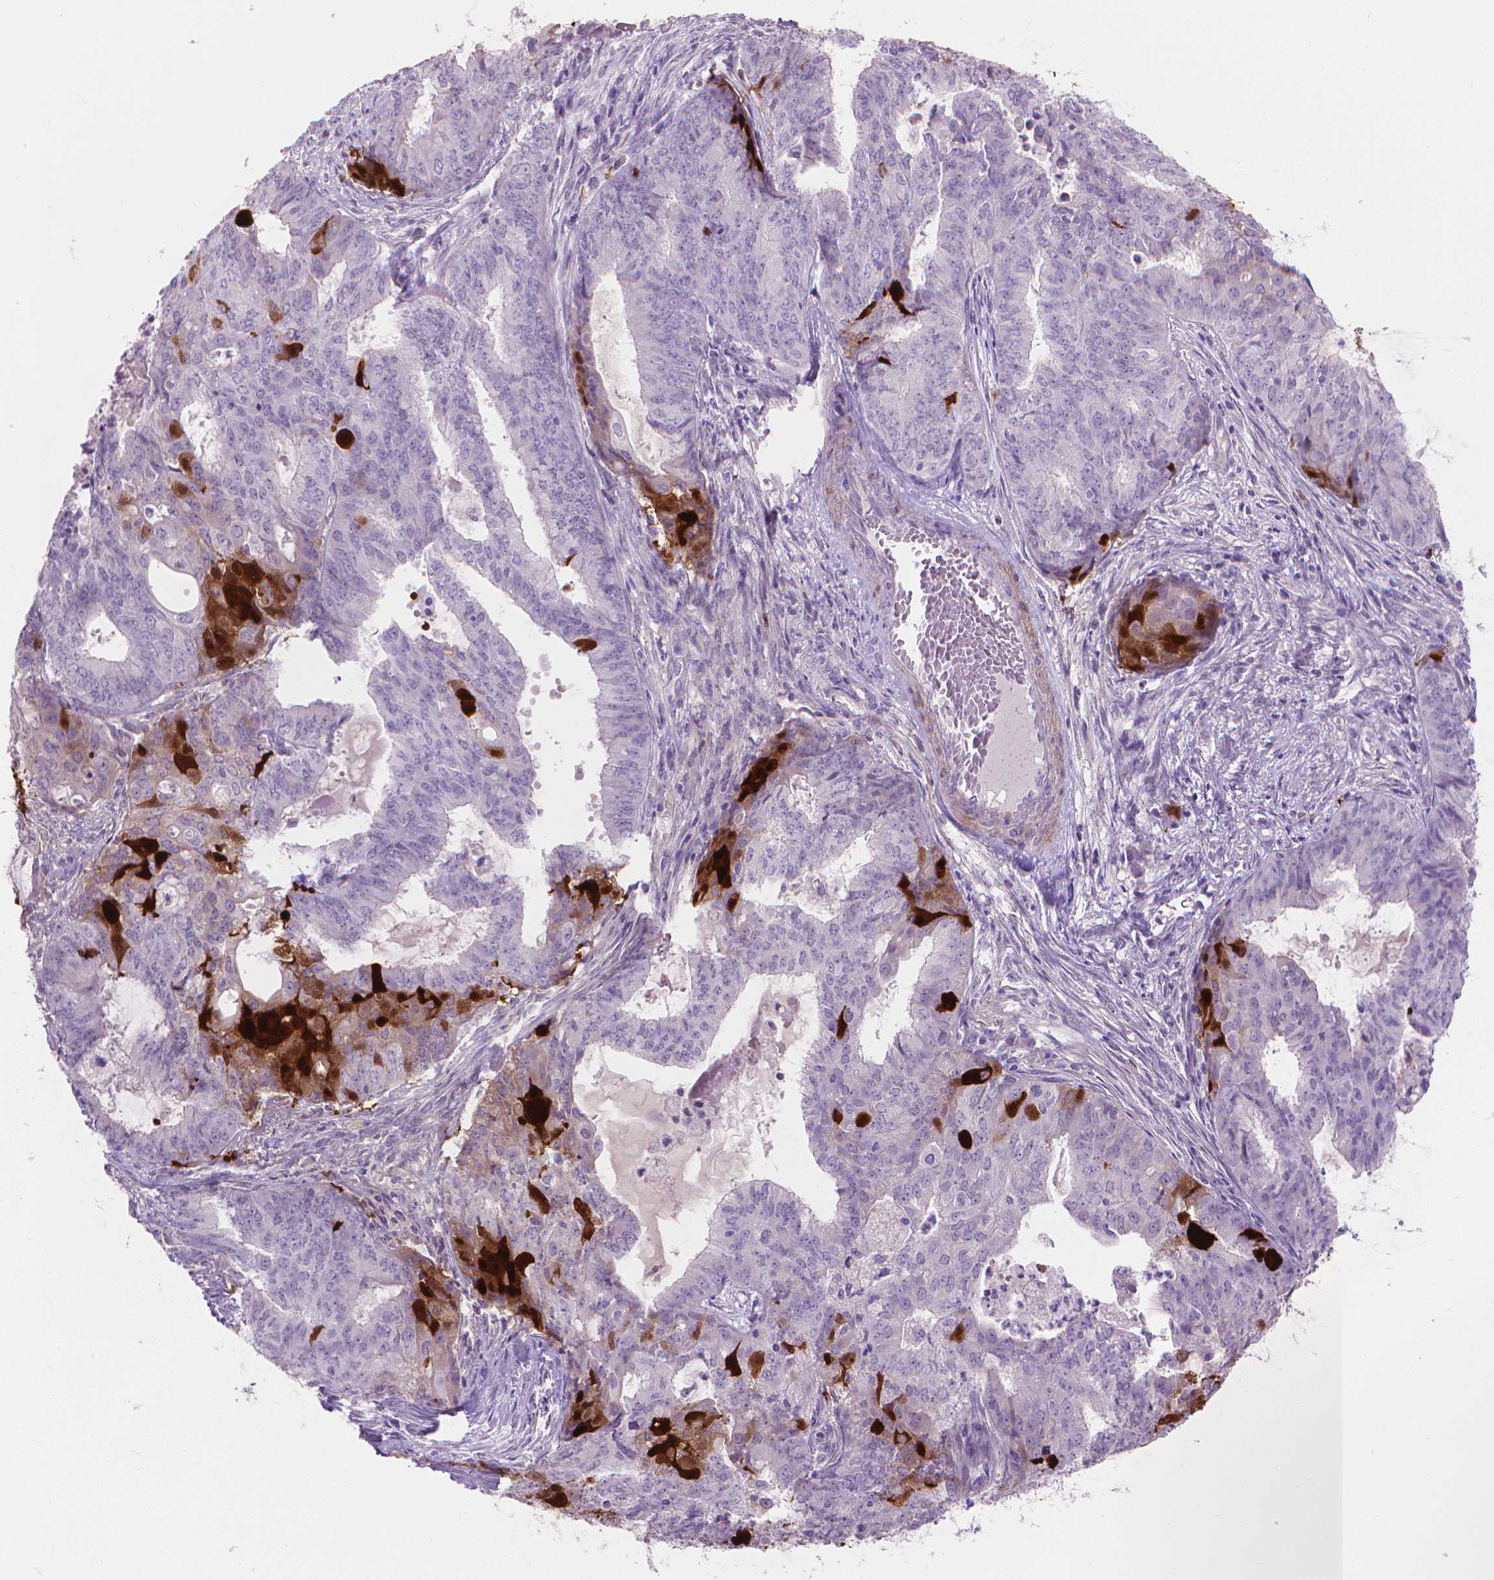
{"staining": {"intensity": "strong", "quantity": "<25%", "location": "cytoplasmic/membranous"}, "tissue": "endometrial cancer", "cell_type": "Tumor cells", "image_type": "cancer", "snomed": [{"axis": "morphology", "description": "Adenocarcinoma, NOS"}, {"axis": "topography", "description": "Endometrium"}], "caption": "Immunohistochemical staining of adenocarcinoma (endometrial) demonstrates strong cytoplasmic/membranous protein positivity in about <25% of tumor cells.", "gene": "GSDMA", "patient": {"sex": "female", "age": 62}}